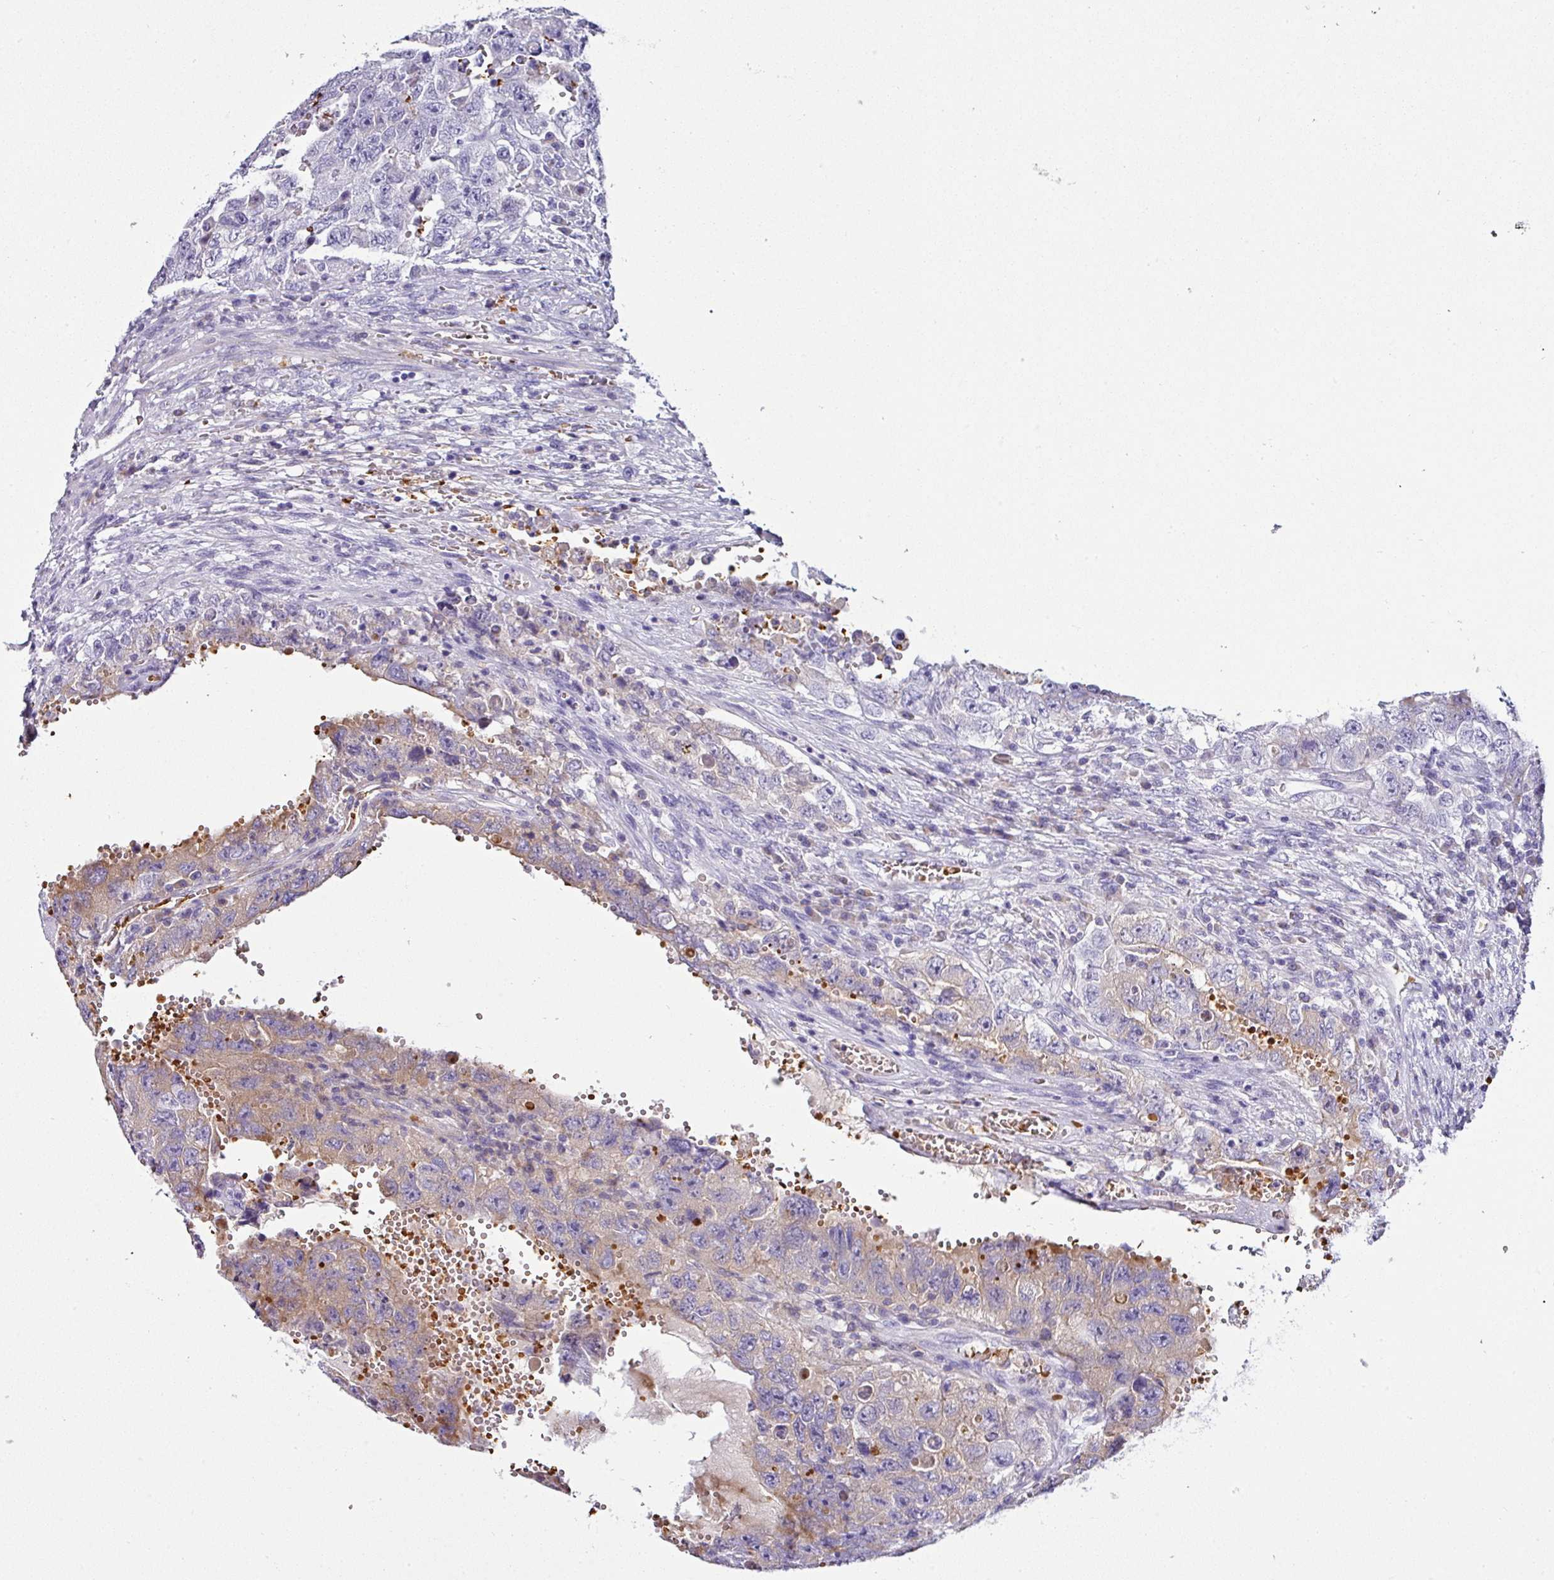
{"staining": {"intensity": "weak", "quantity": "25%-75%", "location": "cytoplasmic/membranous"}, "tissue": "testis cancer", "cell_type": "Tumor cells", "image_type": "cancer", "snomed": [{"axis": "morphology", "description": "Carcinoma, Embryonal, NOS"}, {"axis": "topography", "description": "Testis"}], "caption": "An image showing weak cytoplasmic/membranous staining in about 25%-75% of tumor cells in embryonal carcinoma (testis), as visualized by brown immunohistochemical staining.", "gene": "NAPSA", "patient": {"sex": "male", "age": 26}}